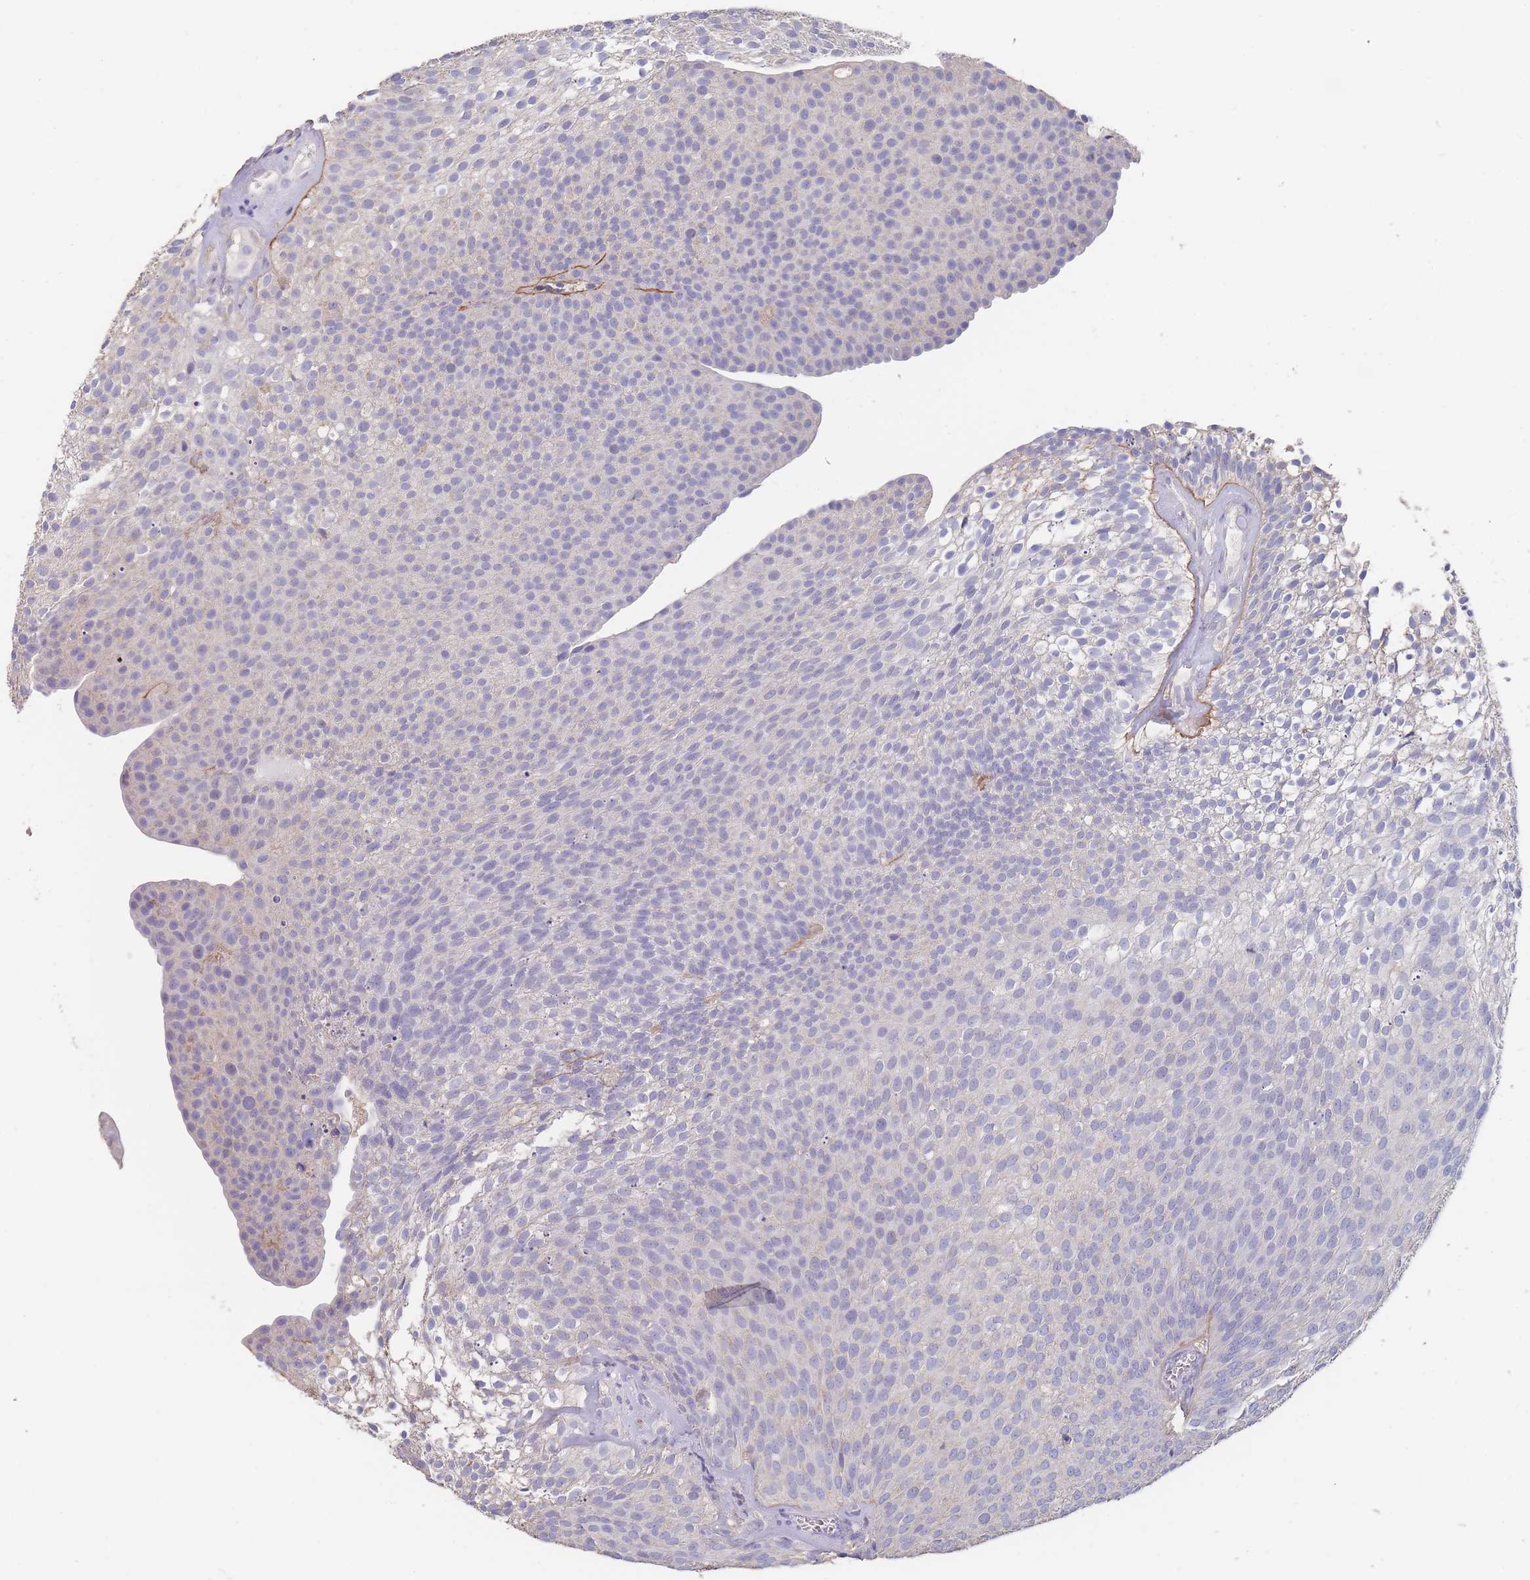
{"staining": {"intensity": "negative", "quantity": "none", "location": "none"}, "tissue": "urothelial cancer", "cell_type": "Tumor cells", "image_type": "cancer", "snomed": [{"axis": "morphology", "description": "Urothelial carcinoma, Low grade"}, {"axis": "topography", "description": "Urinary bladder"}], "caption": "Low-grade urothelial carcinoma stained for a protein using immunohistochemistry (IHC) reveals no staining tumor cells.", "gene": "CLEC12A", "patient": {"sex": "male", "age": 91}}